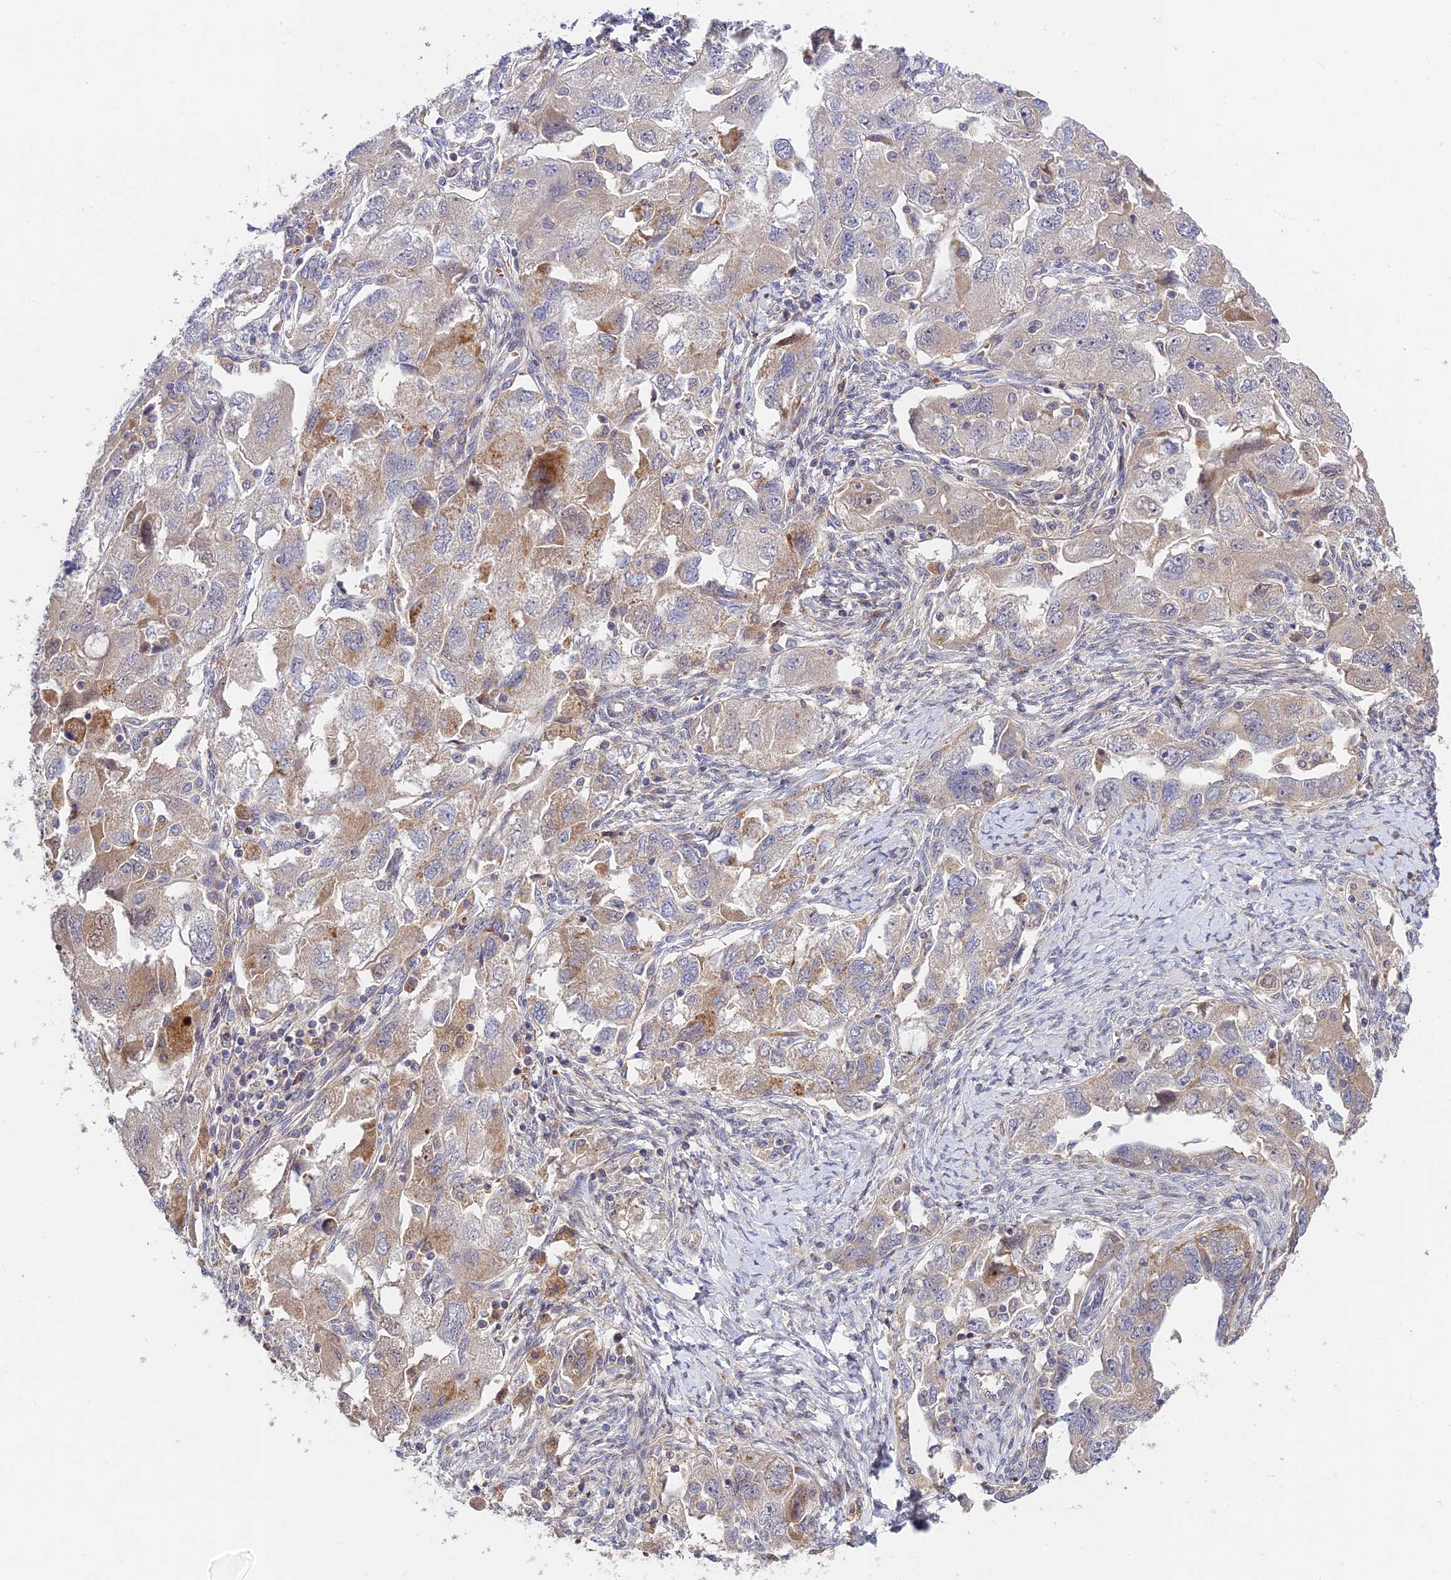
{"staining": {"intensity": "weak", "quantity": "<25%", "location": "cytoplasmic/membranous"}, "tissue": "ovarian cancer", "cell_type": "Tumor cells", "image_type": "cancer", "snomed": [{"axis": "morphology", "description": "Carcinoma, NOS"}, {"axis": "morphology", "description": "Cystadenocarcinoma, serous, NOS"}, {"axis": "topography", "description": "Ovary"}], "caption": "Protein analysis of ovarian serous cystadenocarcinoma shows no significant staining in tumor cells.", "gene": "FUOM", "patient": {"sex": "female", "age": 69}}